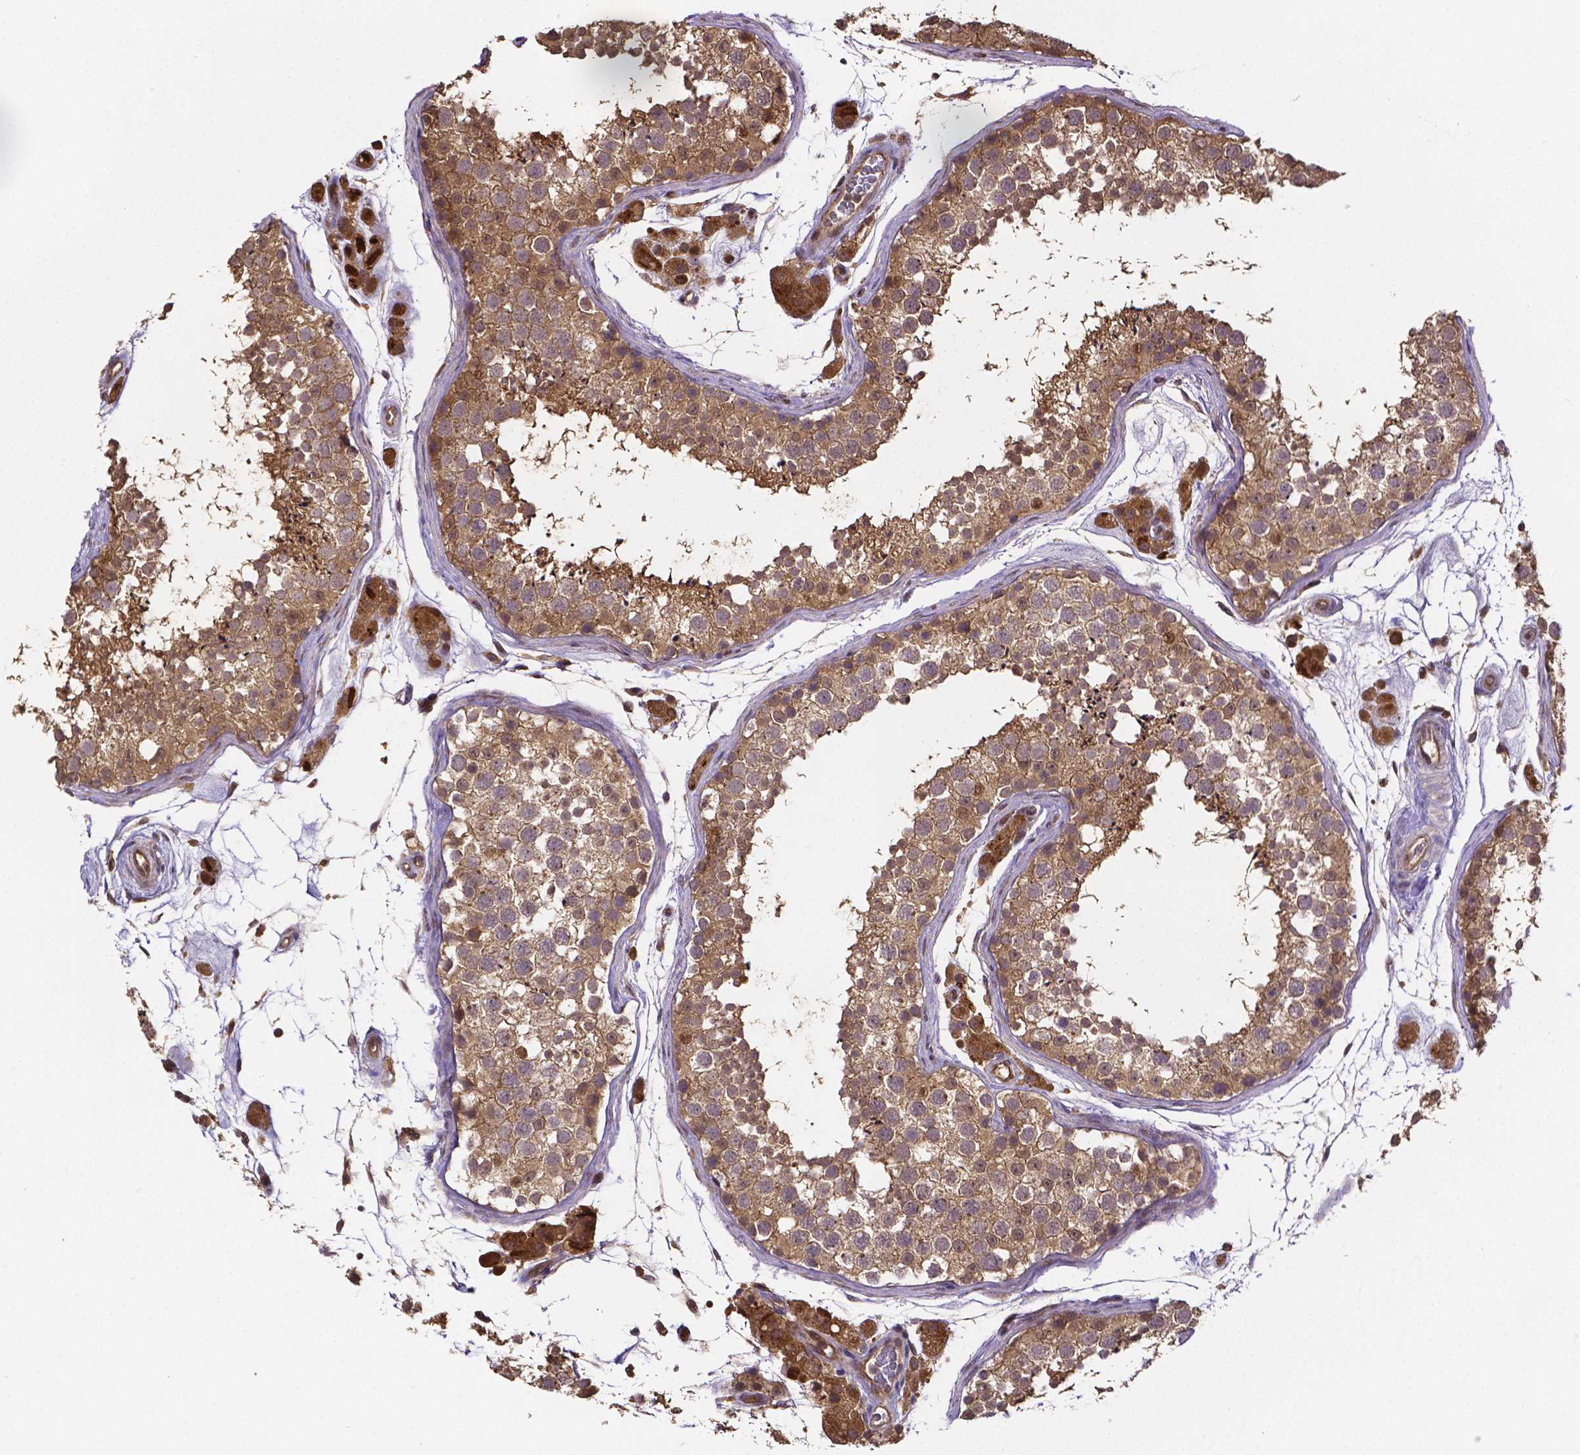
{"staining": {"intensity": "moderate", "quantity": ">75%", "location": "cytoplasmic/membranous"}, "tissue": "testis", "cell_type": "Cells in seminiferous ducts", "image_type": "normal", "snomed": [{"axis": "morphology", "description": "Normal tissue, NOS"}, {"axis": "topography", "description": "Testis"}], "caption": "Testis stained with DAB (3,3'-diaminobenzidine) immunohistochemistry demonstrates medium levels of moderate cytoplasmic/membranous positivity in approximately >75% of cells in seminiferous ducts.", "gene": "RNF123", "patient": {"sex": "male", "age": 41}}